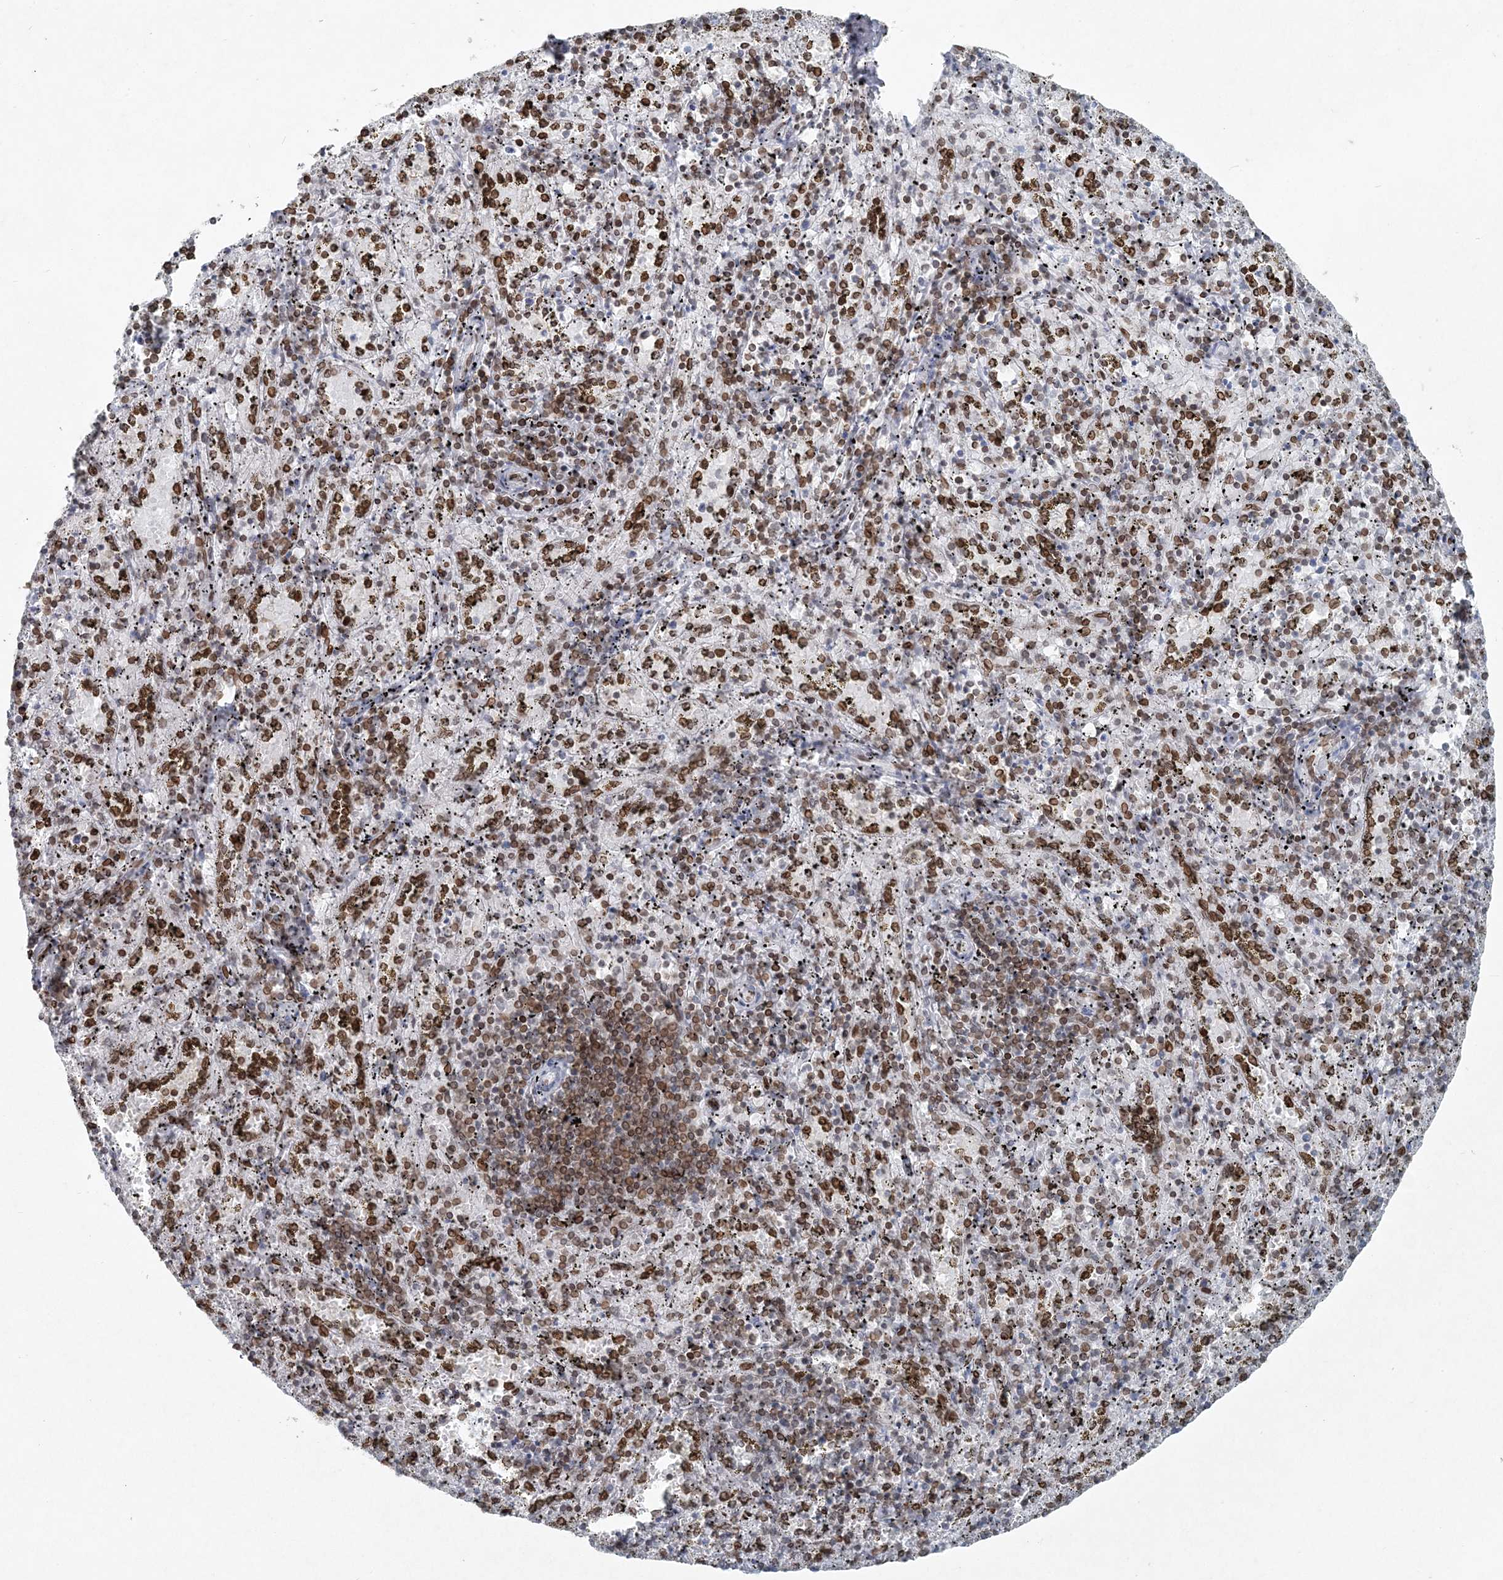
{"staining": {"intensity": "moderate", "quantity": ">75%", "location": "cytoplasmic/membranous,nuclear"}, "tissue": "spleen", "cell_type": "Cells in red pulp", "image_type": "normal", "snomed": [{"axis": "morphology", "description": "Normal tissue, NOS"}, {"axis": "topography", "description": "Spleen"}], "caption": "Immunohistochemistry (DAB) staining of normal human spleen displays moderate cytoplasmic/membranous,nuclear protein positivity in about >75% of cells in red pulp.", "gene": "GJD4", "patient": {"sex": "male", "age": 11}}